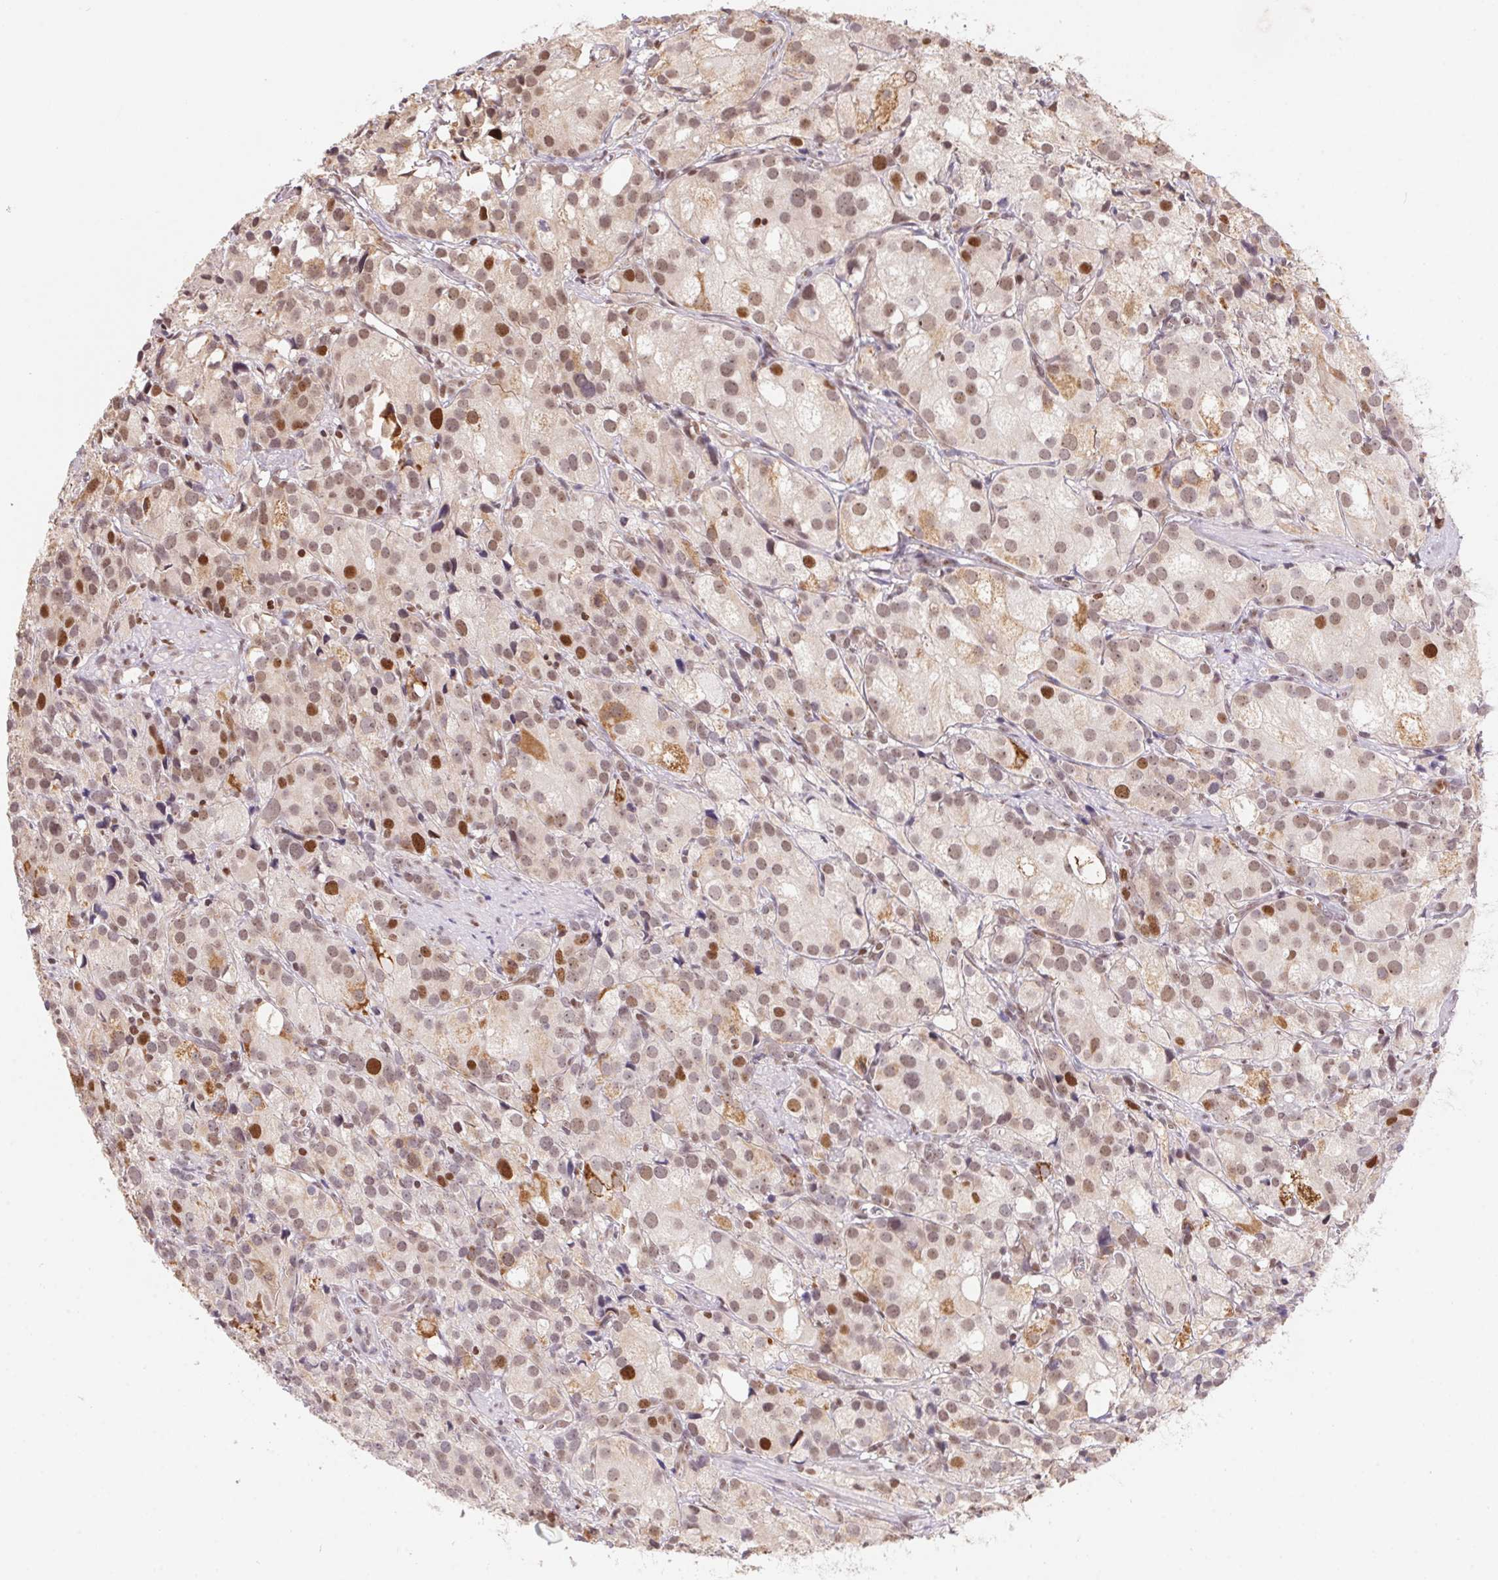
{"staining": {"intensity": "moderate", "quantity": ">75%", "location": "nuclear"}, "tissue": "prostate cancer", "cell_type": "Tumor cells", "image_type": "cancer", "snomed": [{"axis": "morphology", "description": "Adenocarcinoma, High grade"}, {"axis": "topography", "description": "Prostate"}], "caption": "Adenocarcinoma (high-grade) (prostate) stained for a protein reveals moderate nuclear positivity in tumor cells.", "gene": "POLD3", "patient": {"sex": "male", "age": 86}}